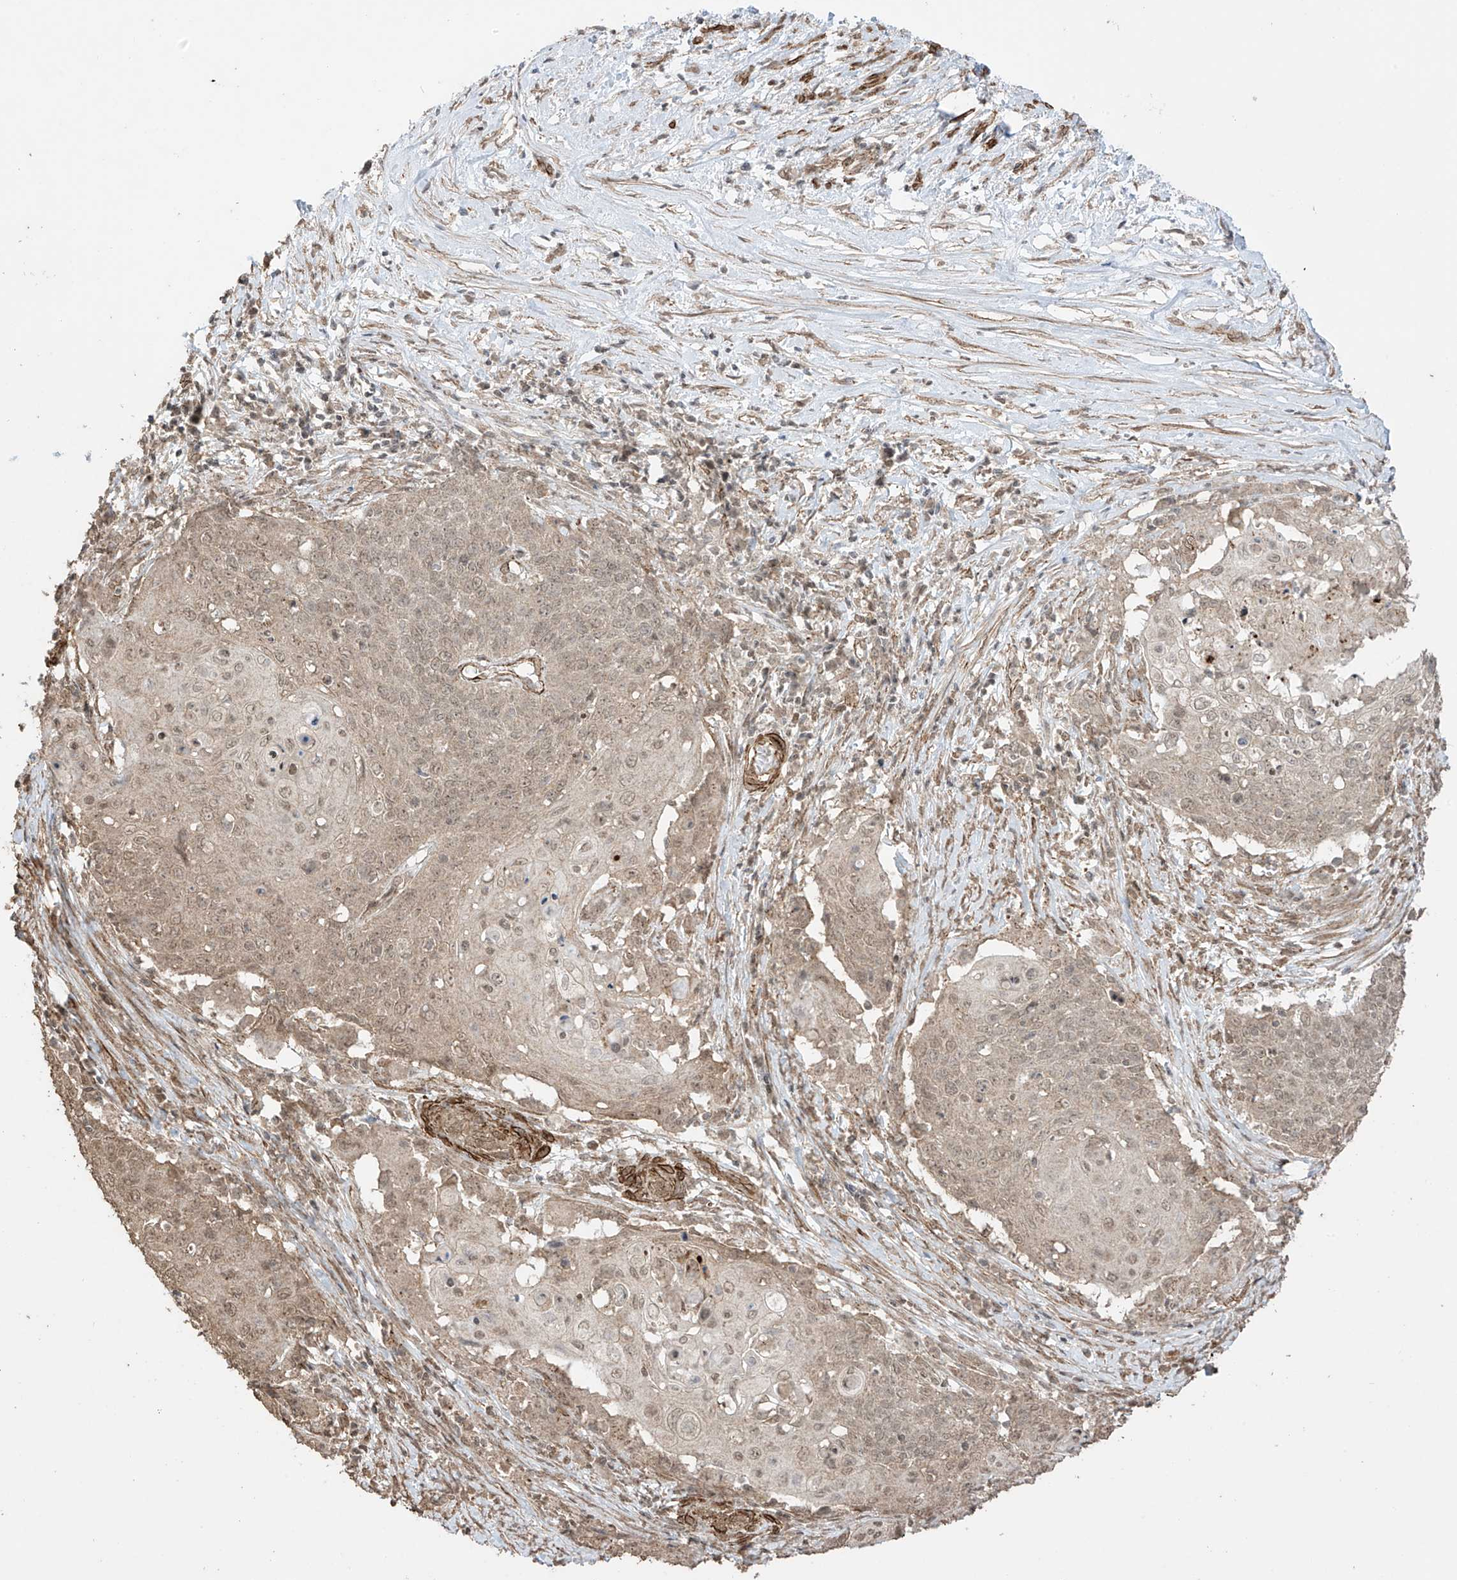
{"staining": {"intensity": "weak", "quantity": ">75%", "location": "cytoplasmic/membranous,nuclear"}, "tissue": "cervical cancer", "cell_type": "Tumor cells", "image_type": "cancer", "snomed": [{"axis": "morphology", "description": "Squamous cell carcinoma, NOS"}, {"axis": "topography", "description": "Cervix"}], "caption": "Protein analysis of cervical cancer (squamous cell carcinoma) tissue reveals weak cytoplasmic/membranous and nuclear staining in approximately >75% of tumor cells.", "gene": "TTLL5", "patient": {"sex": "female", "age": 39}}